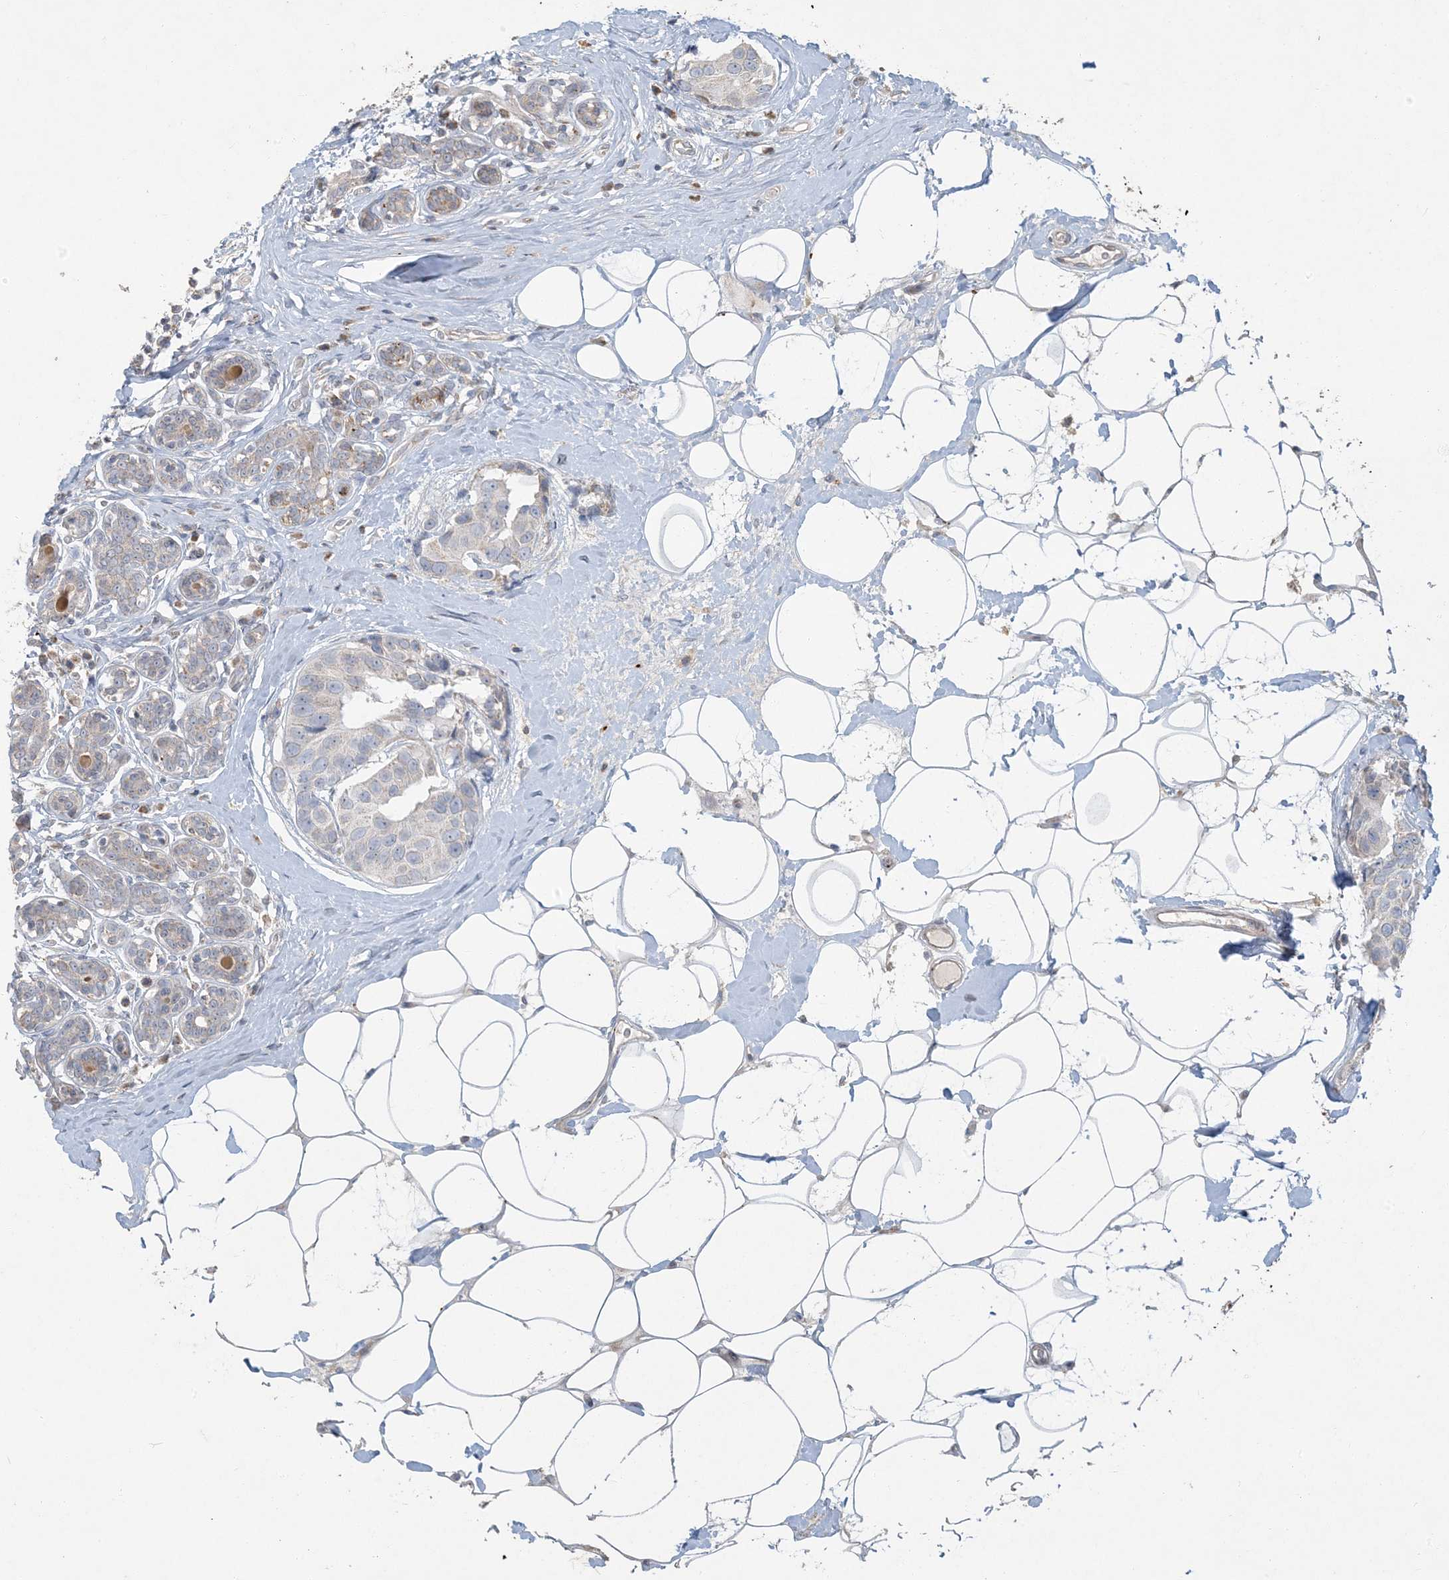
{"staining": {"intensity": "negative", "quantity": "none", "location": "none"}, "tissue": "breast cancer", "cell_type": "Tumor cells", "image_type": "cancer", "snomed": [{"axis": "morphology", "description": "Normal tissue, NOS"}, {"axis": "morphology", "description": "Duct carcinoma"}, {"axis": "topography", "description": "Breast"}], "caption": "This is a histopathology image of IHC staining of invasive ductal carcinoma (breast), which shows no staining in tumor cells.", "gene": "LTN1", "patient": {"sex": "female", "age": 39}}